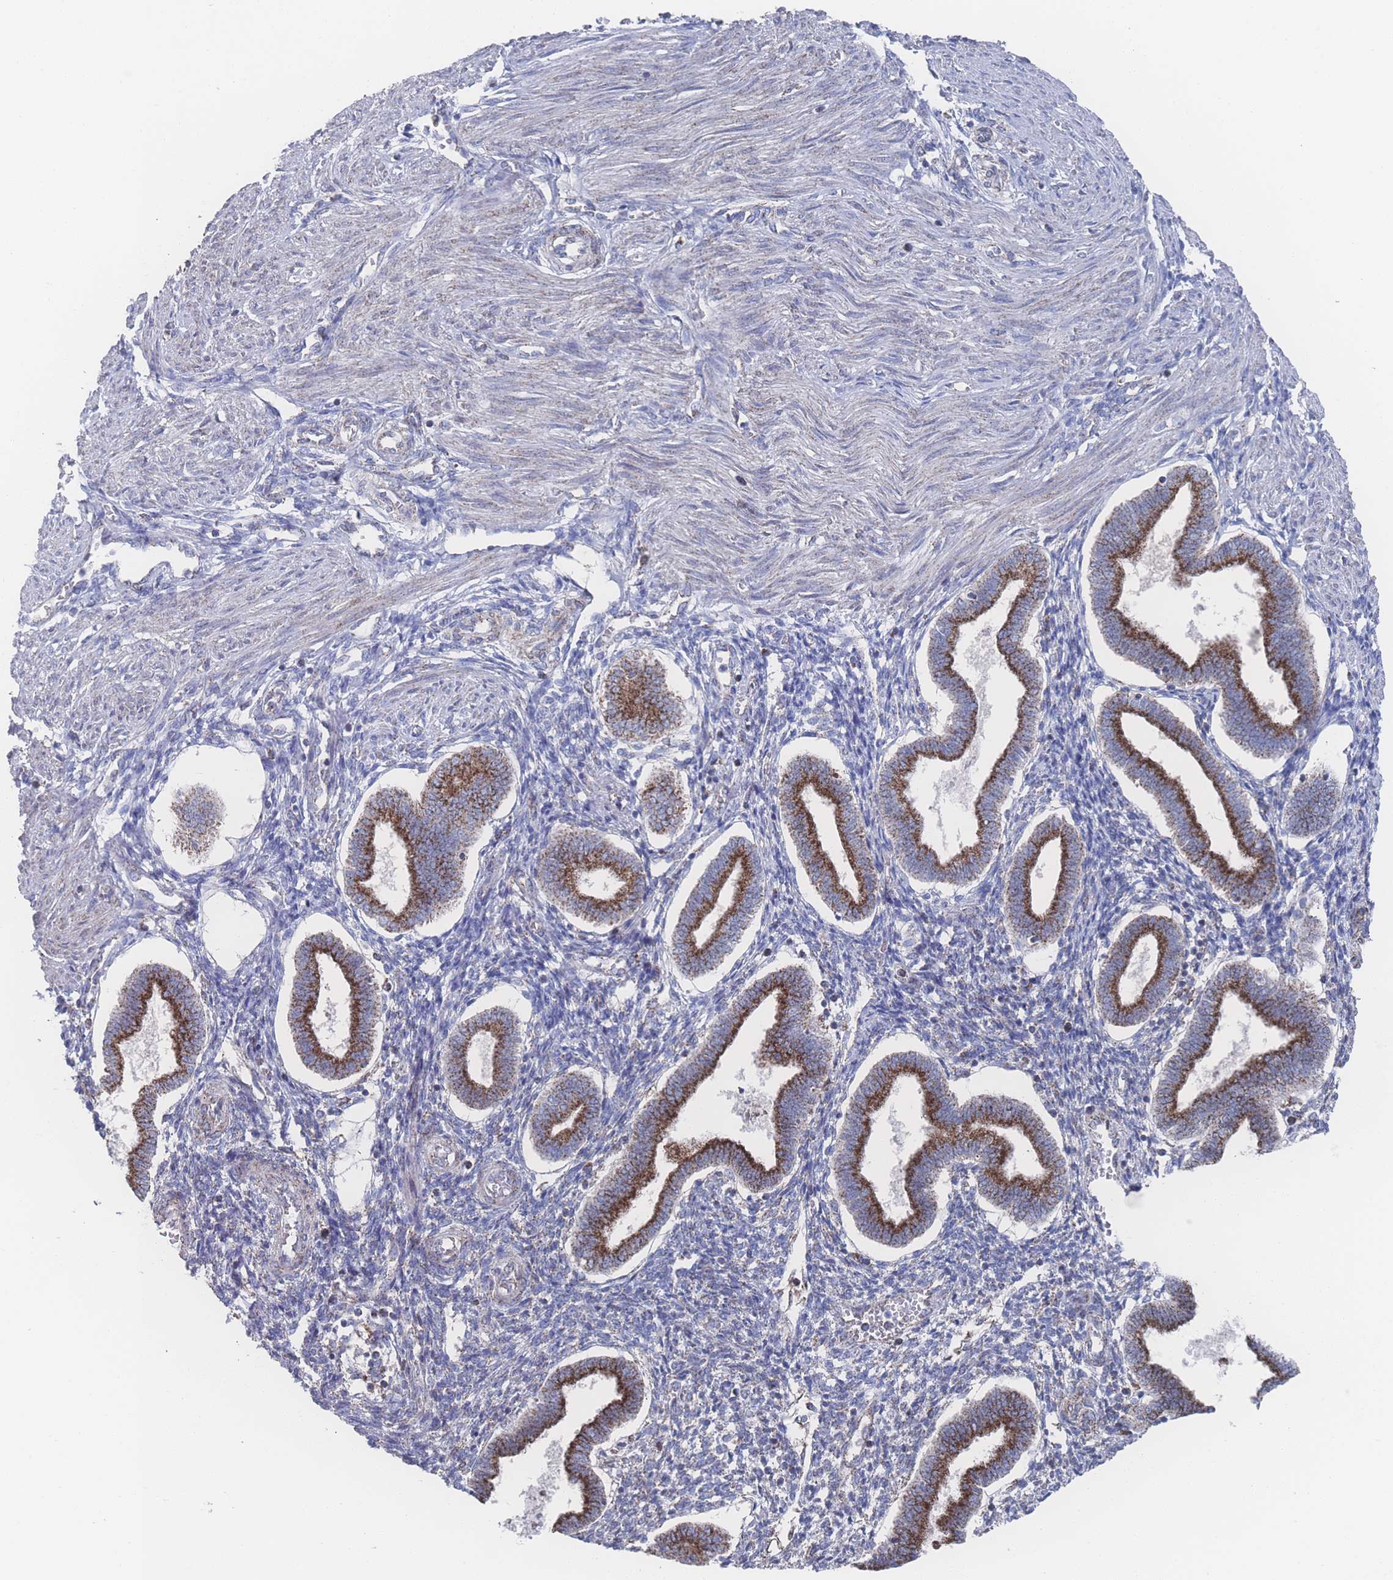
{"staining": {"intensity": "strong", "quantity": "<25%", "location": "cytoplasmic/membranous"}, "tissue": "endometrium", "cell_type": "Cells in endometrial stroma", "image_type": "normal", "snomed": [{"axis": "morphology", "description": "Normal tissue, NOS"}, {"axis": "topography", "description": "Endometrium"}], "caption": "Endometrium stained with IHC shows strong cytoplasmic/membranous staining in about <25% of cells in endometrial stroma.", "gene": "PEX14", "patient": {"sex": "female", "age": 24}}